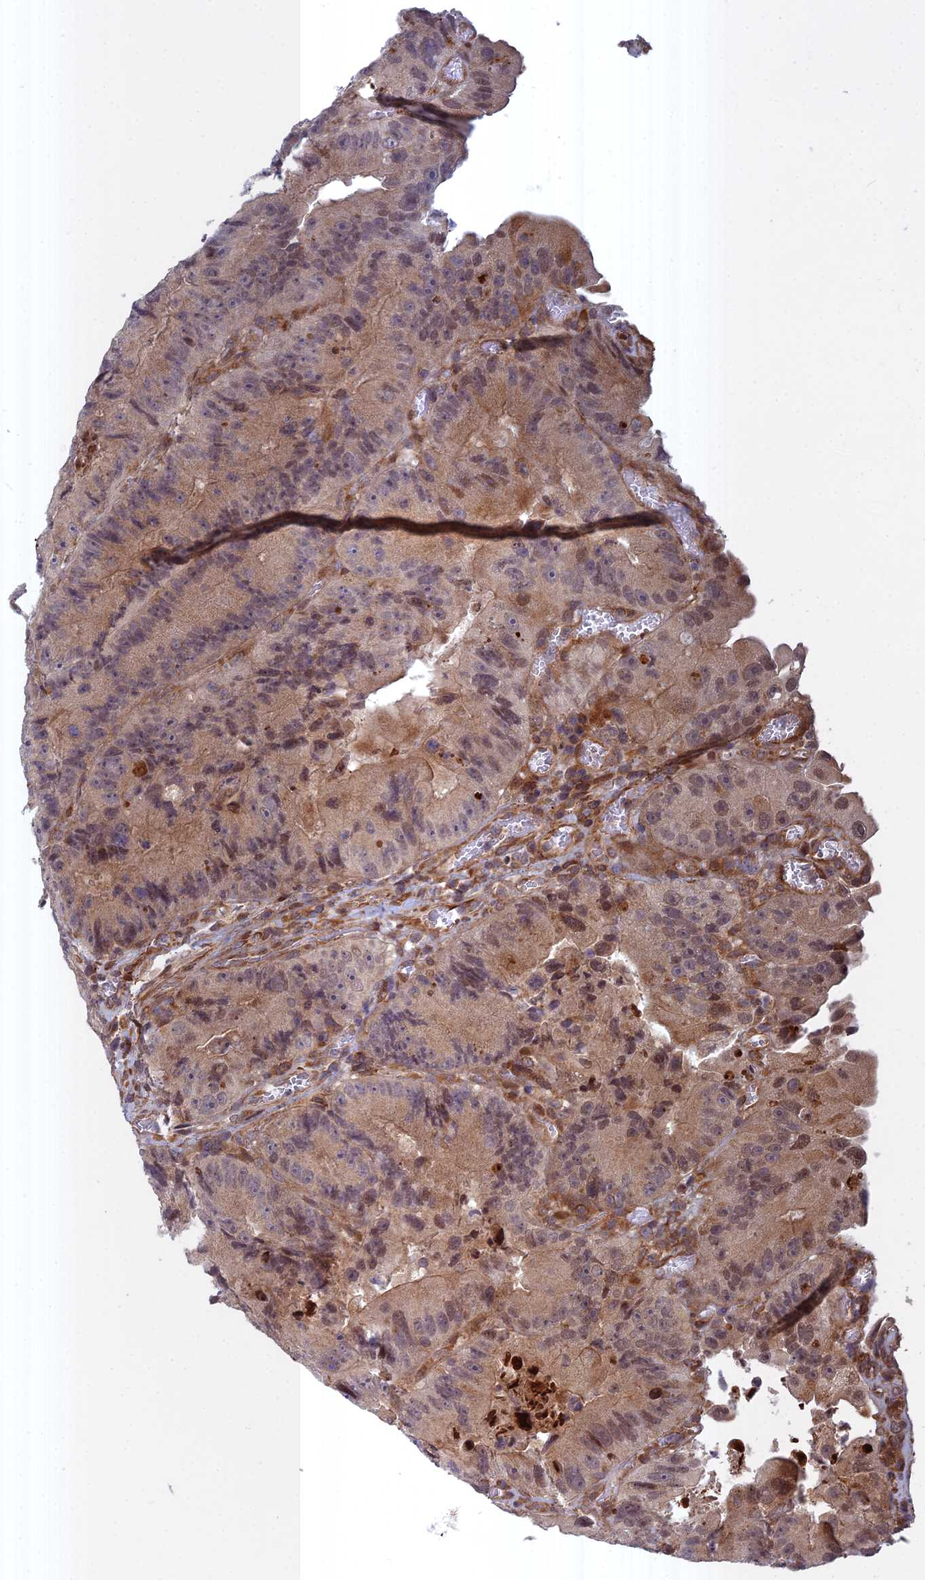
{"staining": {"intensity": "moderate", "quantity": ">75%", "location": "cytoplasmic/membranous,nuclear"}, "tissue": "colorectal cancer", "cell_type": "Tumor cells", "image_type": "cancer", "snomed": [{"axis": "morphology", "description": "Adenocarcinoma, NOS"}, {"axis": "topography", "description": "Colon"}], "caption": "Immunohistochemical staining of adenocarcinoma (colorectal) demonstrates medium levels of moderate cytoplasmic/membranous and nuclear staining in about >75% of tumor cells.", "gene": "COMMD2", "patient": {"sex": "female", "age": 86}}